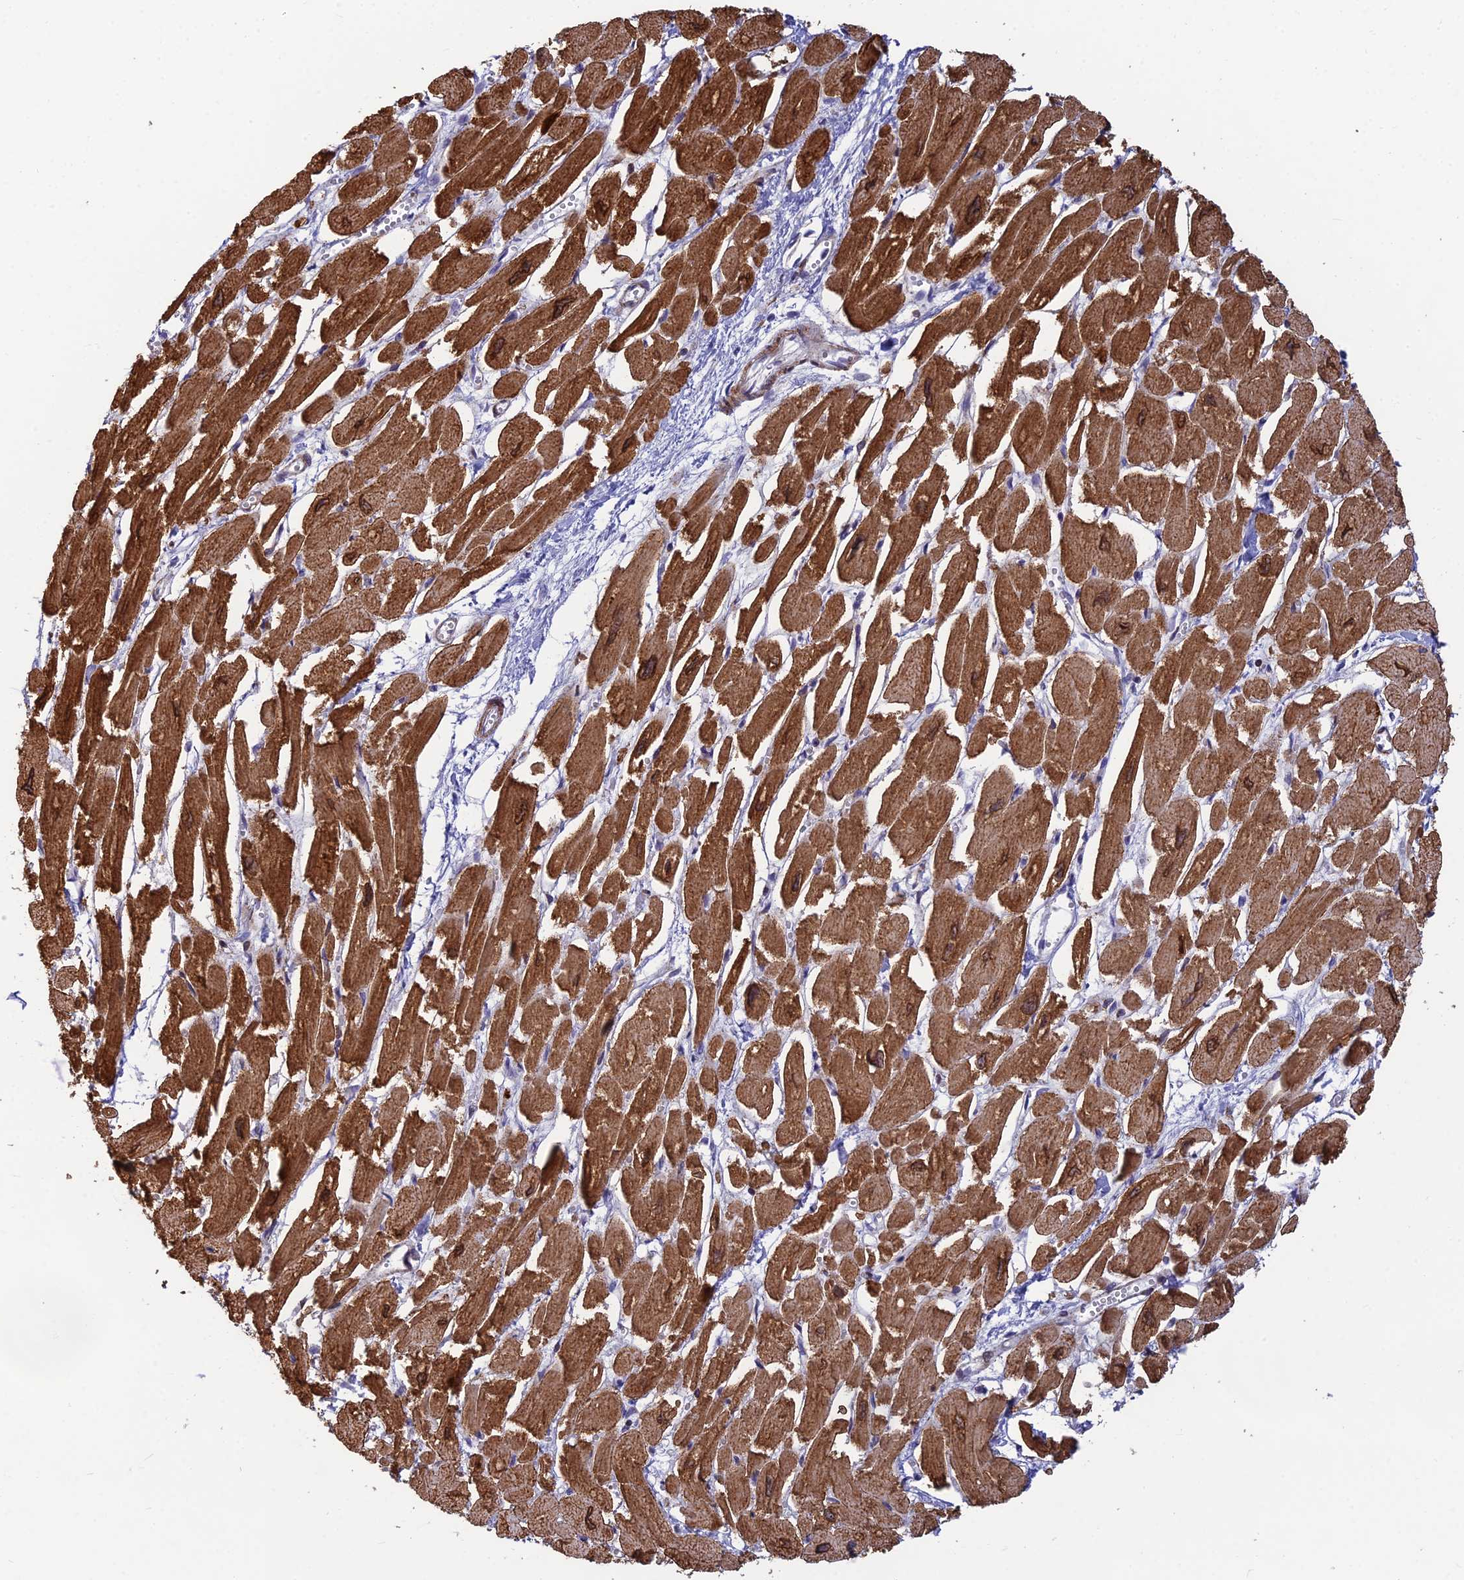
{"staining": {"intensity": "strong", "quantity": ">75%", "location": "cytoplasmic/membranous"}, "tissue": "heart muscle", "cell_type": "Cardiomyocytes", "image_type": "normal", "snomed": [{"axis": "morphology", "description": "Normal tissue, NOS"}, {"axis": "topography", "description": "Heart"}], "caption": "A micrograph of heart muscle stained for a protein shows strong cytoplasmic/membranous brown staining in cardiomyocytes.", "gene": "CLK4", "patient": {"sex": "male", "age": 54}}